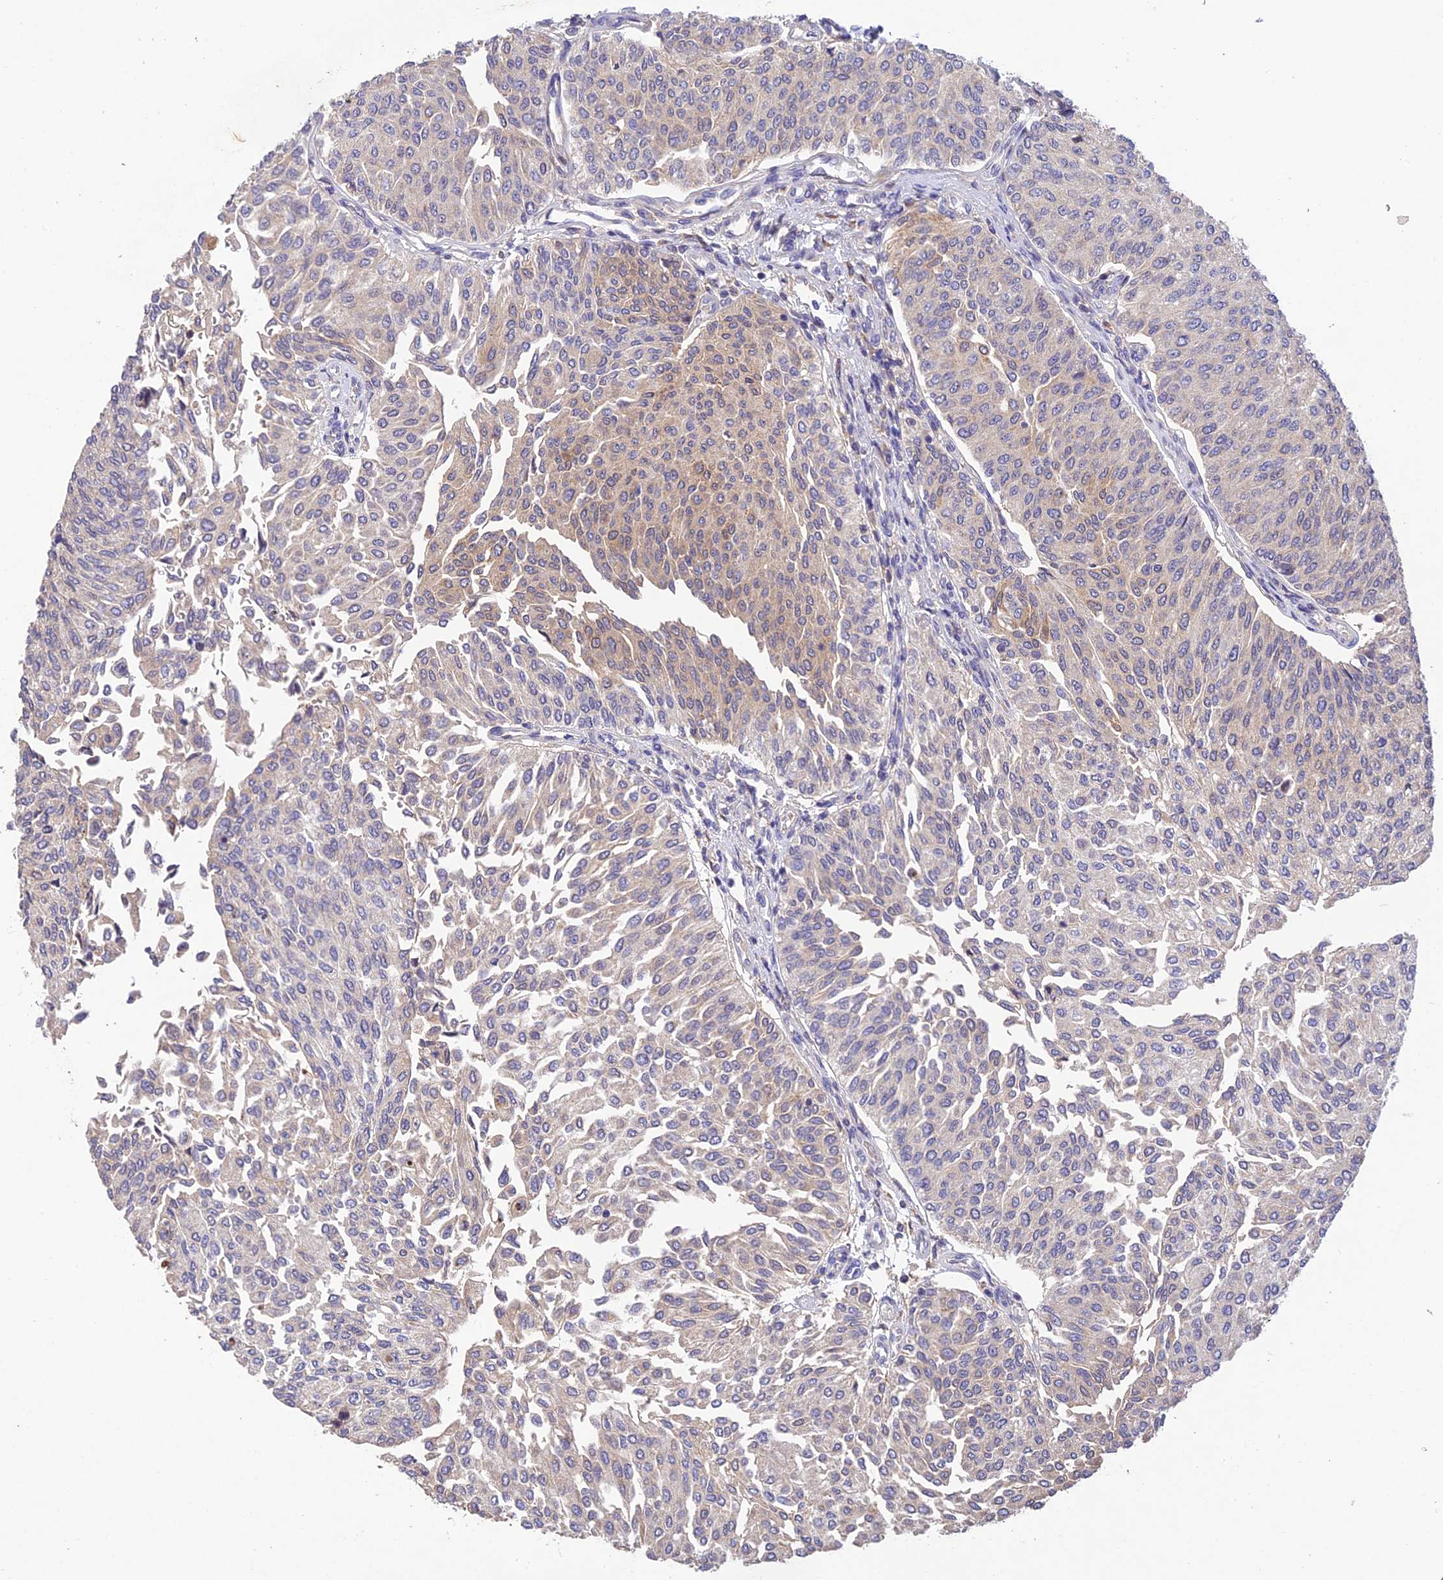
{"staining": {"intensity": "moderate", "quantity": "25%-75%", "location": "cytoplasmic/membranous"}, "tissue": "urothelial cancer", "cell_type": "Tumor cells", "image_type": "cancer", "snomed": [{"axis": "morphology", "description": "Urothelial carcinoma, High grade"}, {"axis": "topography", "description": "Urinary bladder"}], "caption": "Protein staining by immunohistochemistry (IHC) exhibits moderate cytoplasmic/membranous expression in about 25%-75% of tumor cells in urothelial cancer. (Stains: DAB (3,3'-diaminobenzidine) in brown, nuclei in blue, Microscopy: brightfield microscopy at high magnification).", "gene": "DENND5B", "patient": {"sex": "female", "age": 79}}